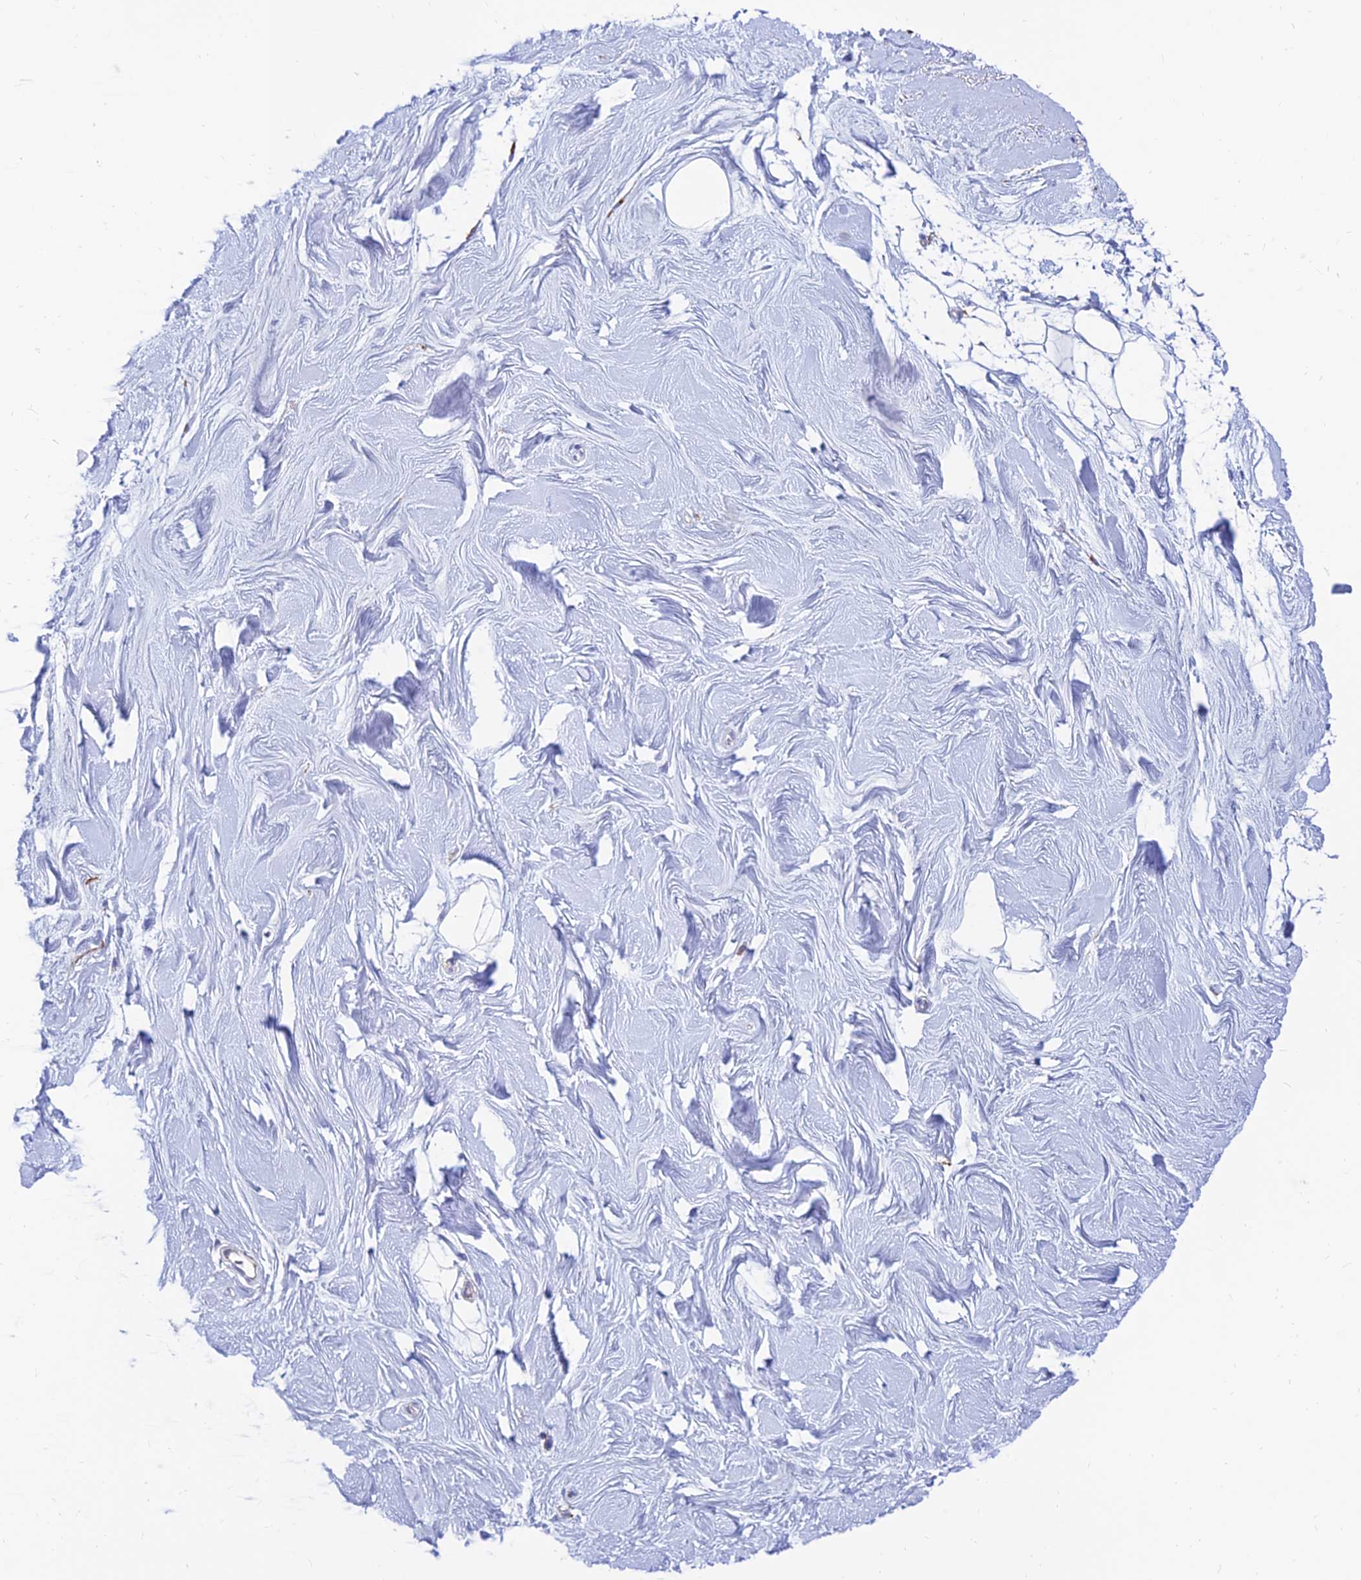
{"staining": {"intensity": "negative", "quantity": "none", "location": "none"}, "tissue": "breast", "cell_type": "Adipocytes", "image_type": "normal", "snomed": [{"axis": "morphology", "description": "Normal tissue, NOS"}, {"axis": "topography", "description": "Breast"}], "caption": "Adipocytes are negative for brown protein staining in unremarkable breast. The staining was performed using DAB (3,3'-diaminobenzidine) to visualize the protein expression in brown, while the nuclei were stained in blue with hematoxylin (Magnification: 20x).", "gene": "SPNS1", "patient": {"sex": "female", "age": 26}}